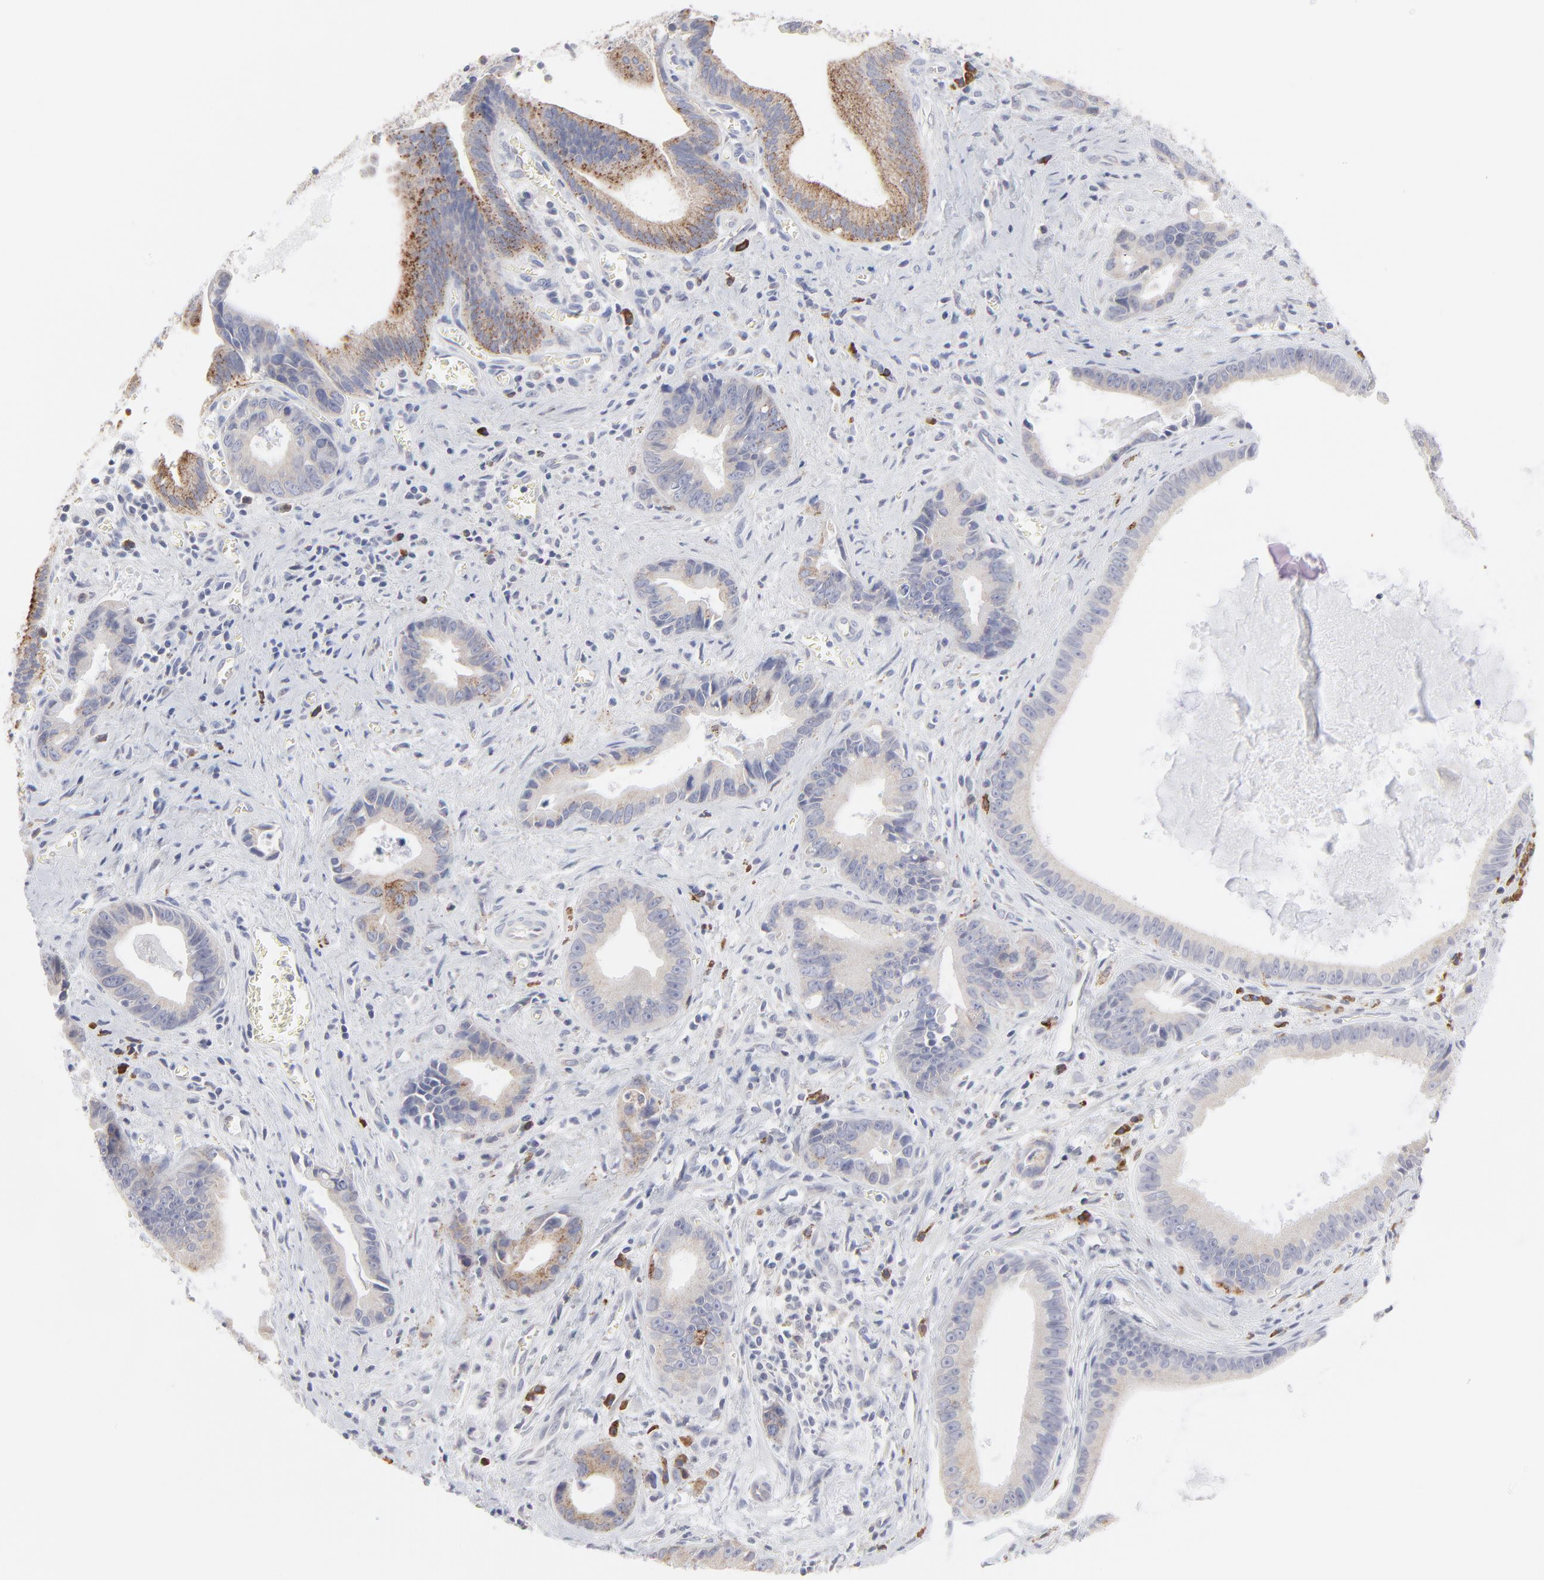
{"staining": {"intensity": "weak", "quantity": ">75%", "location": "cytoplasmic/membranous"}, "tissue": "liver cancer", "cell_type": "Tumor cells", "image_type": "cancer", "snomed": [{"axis": "morphology", "description": "Cholangiocarcinoma"}, {"axis": "topography", "description": "Liver"}], "caption": "The image reveals immunohistochemical staining of liver cancer. There is weak cytoplasmic/membranous staining is present in approximately >75% of tumor cells.", "gene": "TRIM22", "patient": {"sex": "female", "age": 55}}